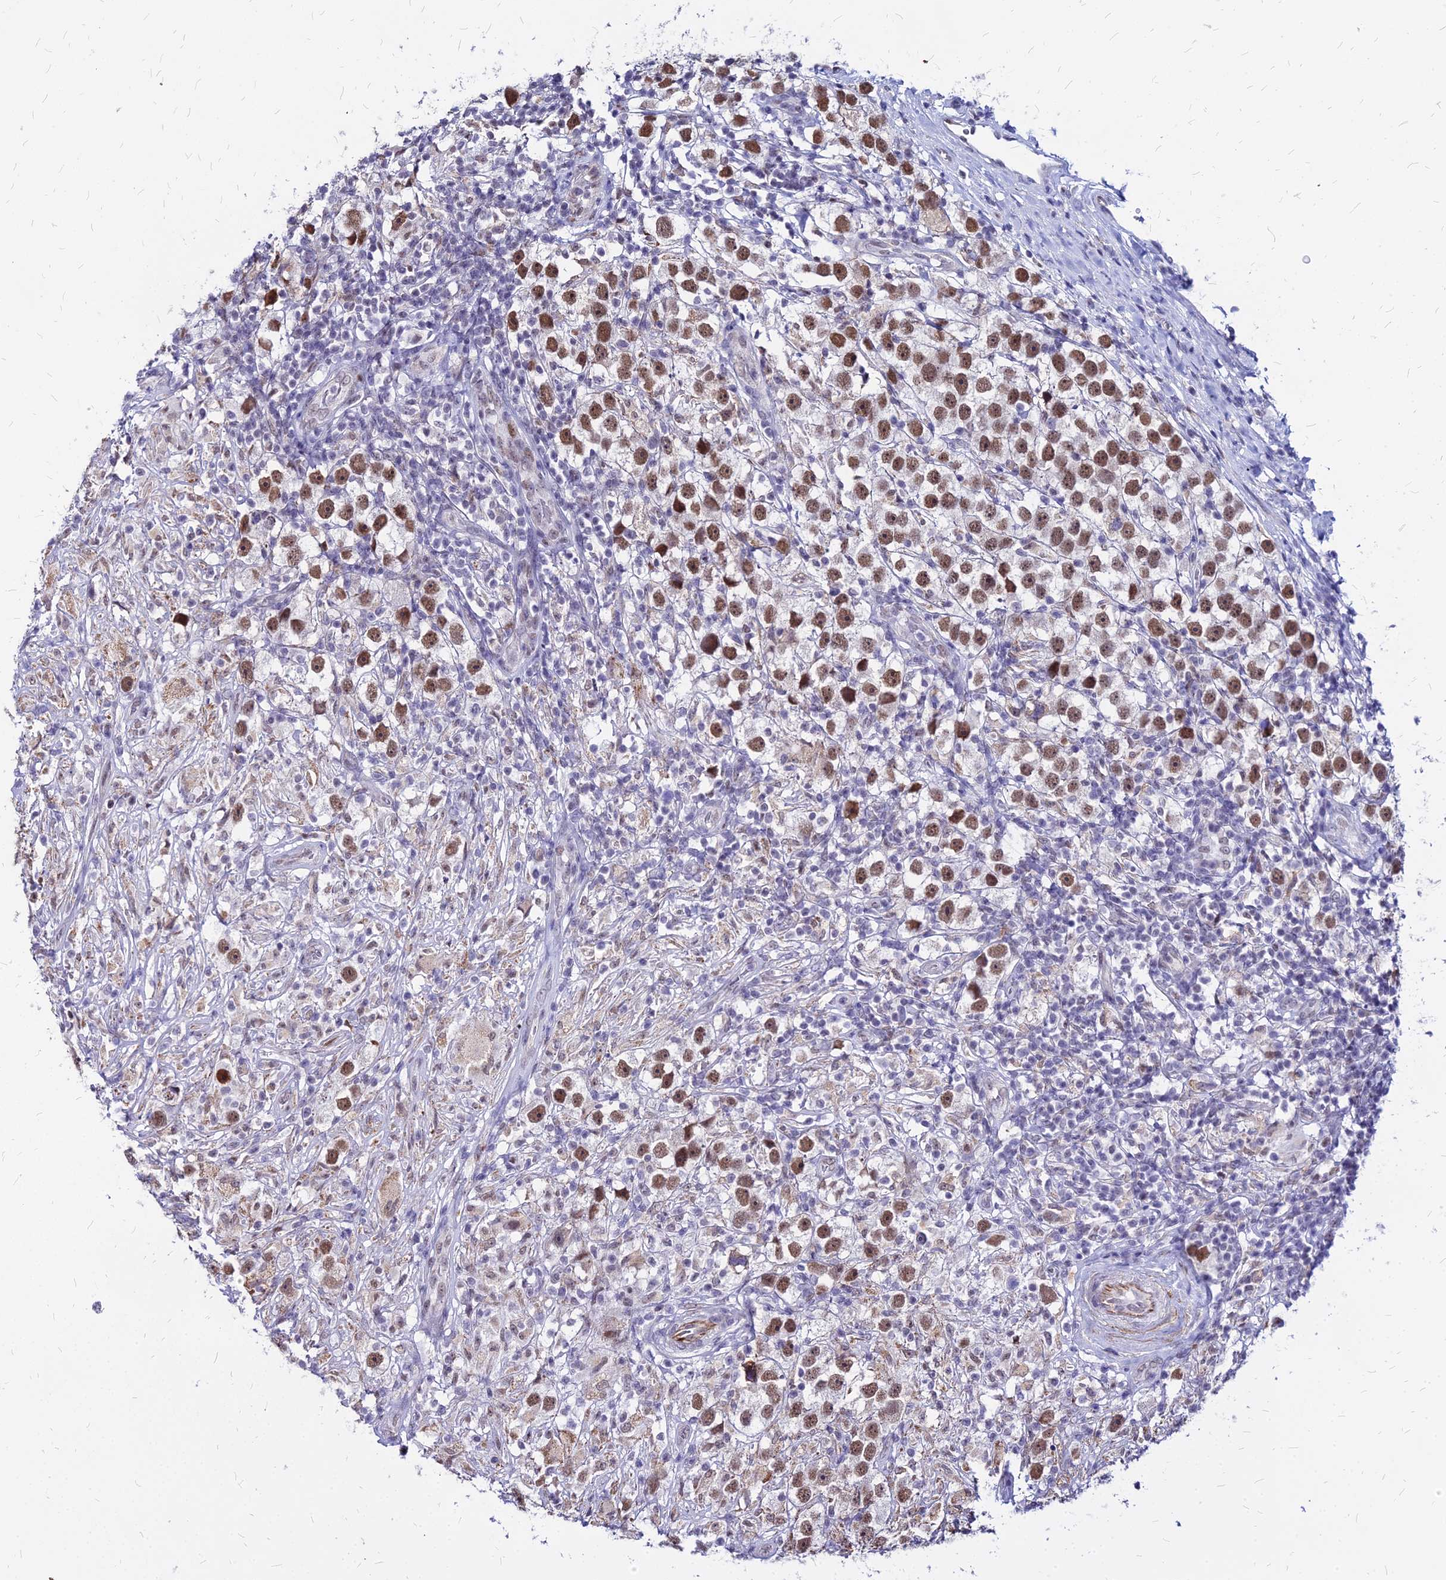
{"staining": {"intensity": "moderate", "quantity": ">75%", "location": "nuclear"}, "tissue": "testis cancer", "cell_type": "Tumor cells", "image_type": "cancer", "snomed": [{"axis": "morphology", "description": "Seminoma, NOS"}, {"axis": "topography", "description": "Testis"}], "caption": "This photomicrograph demonstrates IHC staining of human testis cancer (seminoma), with medium moderate nuclear positivity in approximately >75% of tumor cells.", "gene": "FDX2", "patient": {"sex": "male", "age": 49}}